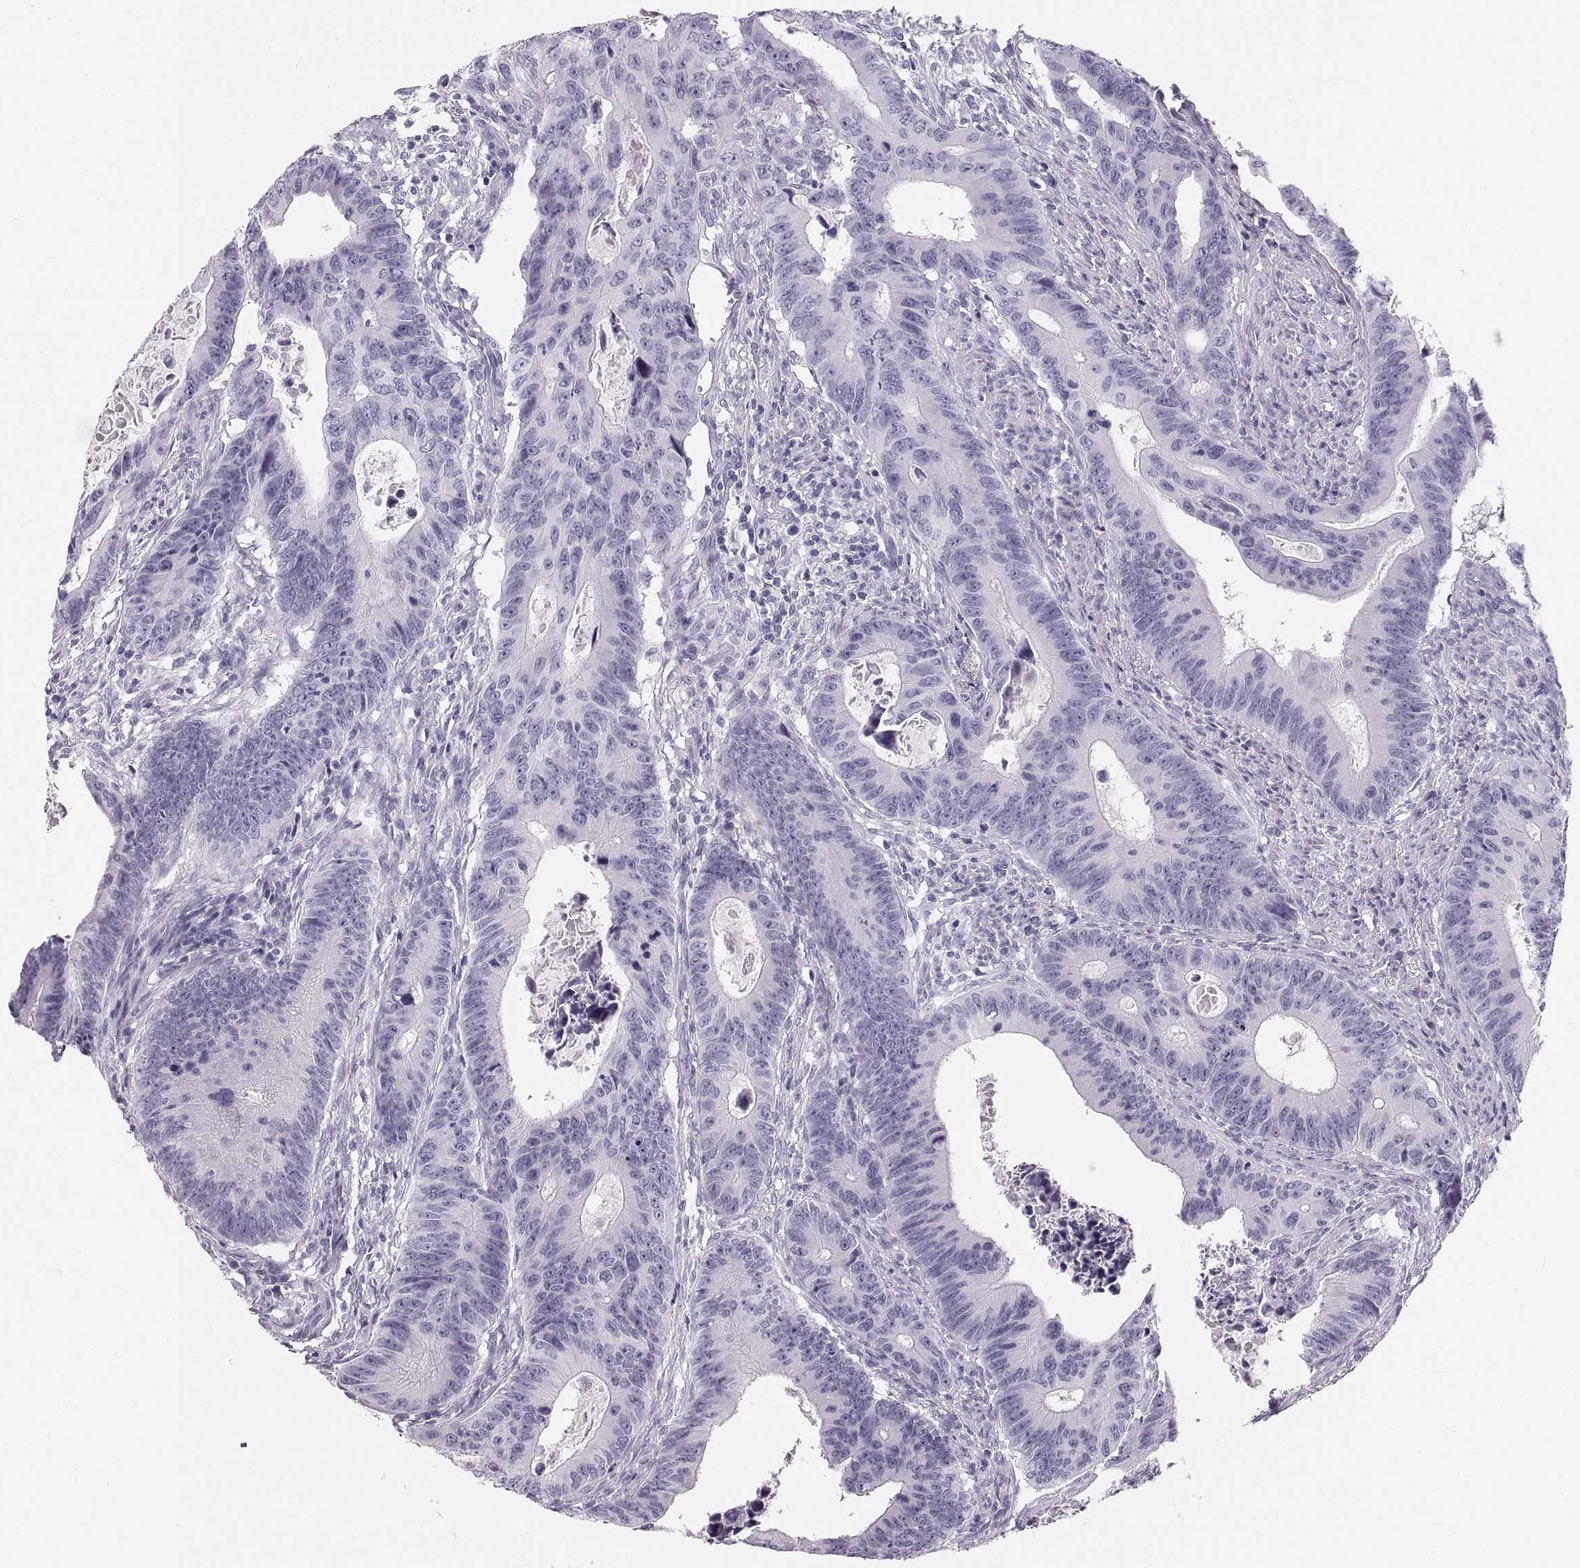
{"staining": {"intensity": "negative", "quantity": "none", "location": "none"}, "tissue": "colorectal cancer", "cell_type": "Tumor cells", "image_type": "cancer", "snomed": [{"axis": "morphology", "description": "Adenocarcinoma, NOS"}, {"axis": "topography", "description": "Colon"}], "caption": "Tumor cells are negative for protein expression in human colorectal adenocarcinoma.", "gene": "CRYAA", "patient": {"sex": "female", "age": 87}}